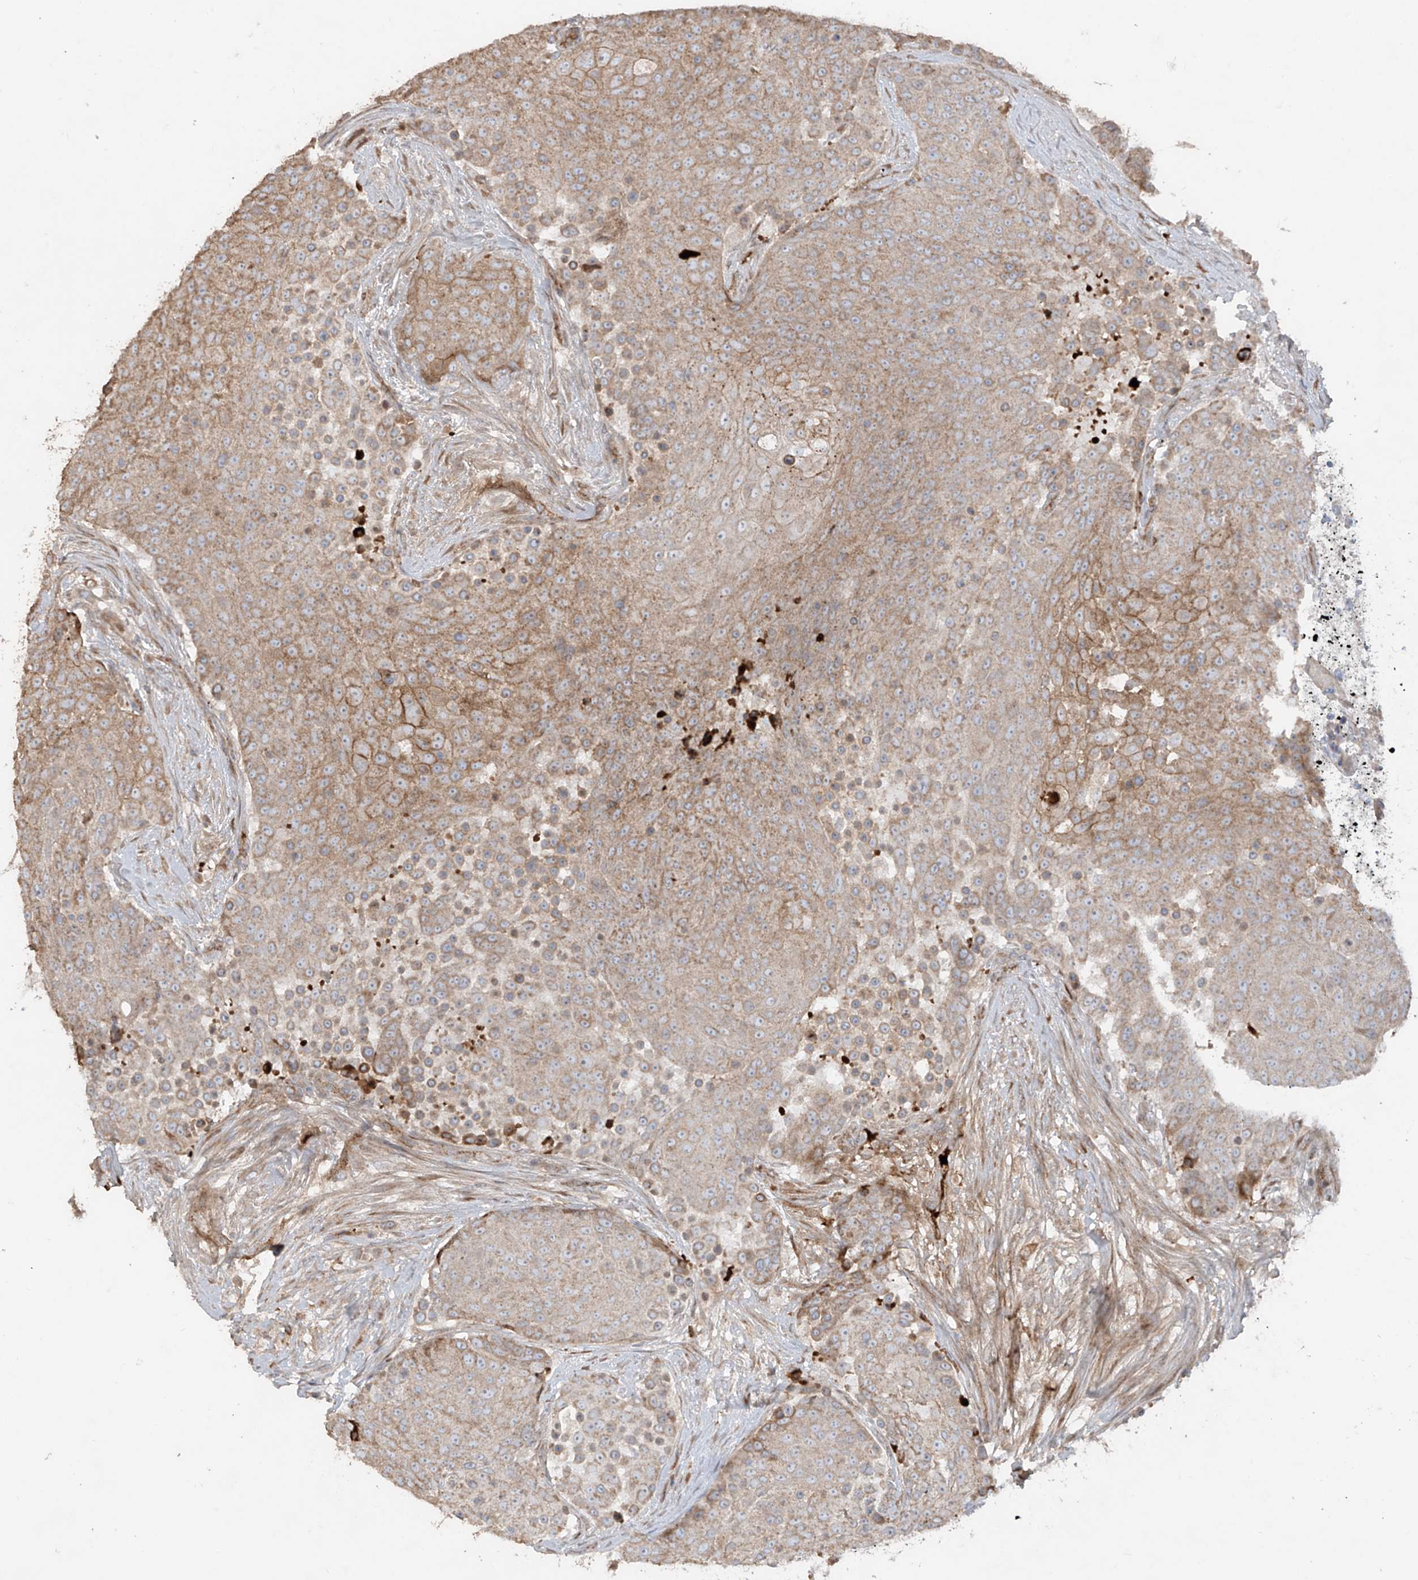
{"staining": {"intensity": "moderate", "quantity": ">75%", "location": "cytoplasmic/membranous"}, "tissue": "urothelial cancer", "cell_type": "Tumor cells", "image_type": "cancer", "snomed": [{"axis": "morphology", "description": "Urothelial carcinoma, High grade"}, {"axis": "topography", "description": "Urinary bladder"}], "caption": "DAB immunohistochemical staining of urothelial cancer exhibits moderate cytoplasmic/membranous protein positivity in approximately >75% of tumor cells.", "gene": "ABTB1", "patient": {"sex": "female", "age": 63}}